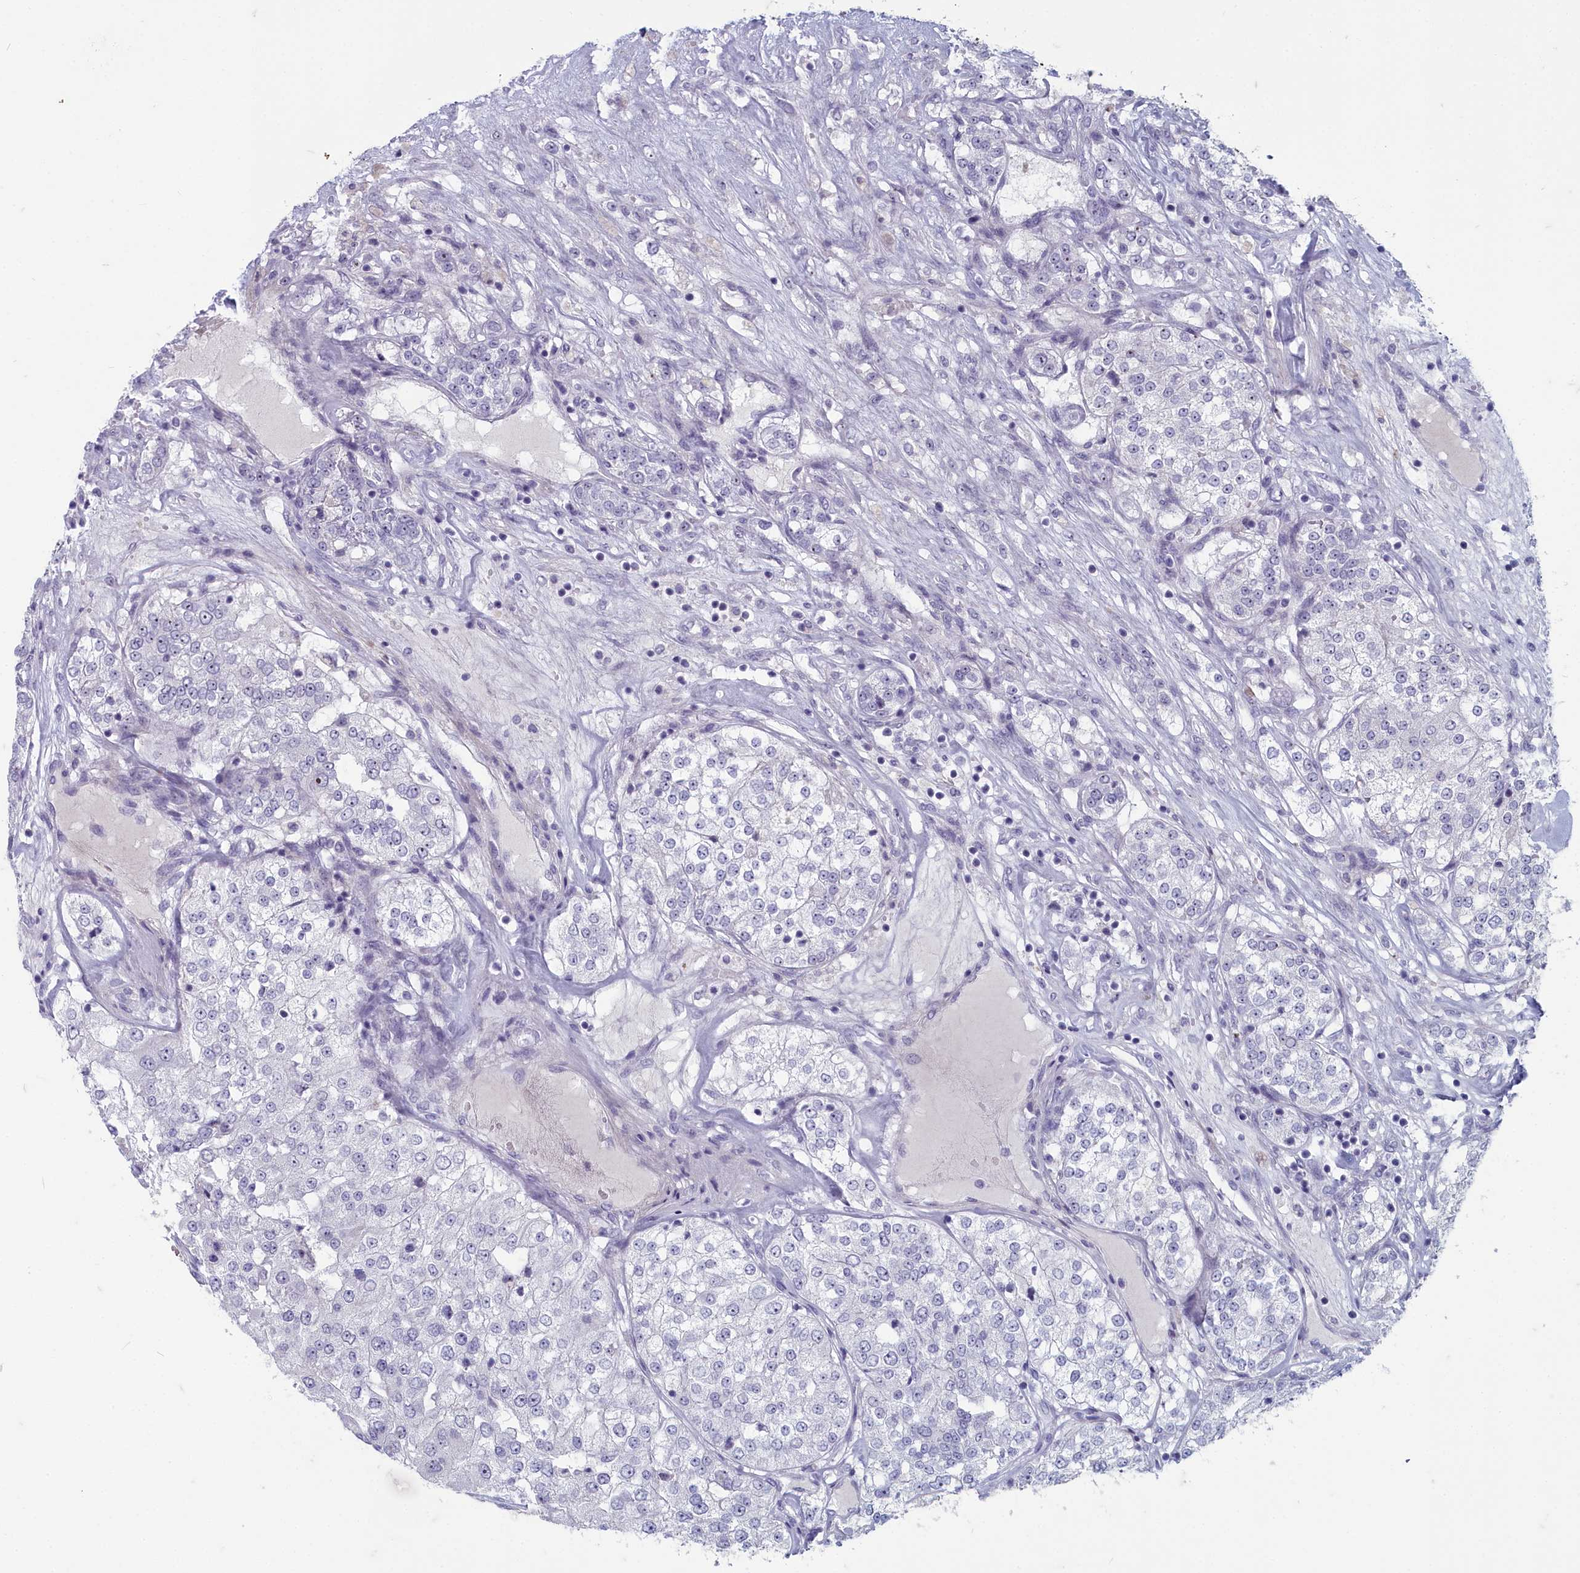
{"staining": {"intensity": "negative", "quantity": "none", "location": "none"}, "tissue": "renal cancer", "cell_type": "Tumor cells", "image_type": "cancer", "snomed": [{"axis": "morphology", "description": "Adenocarcinoma, NOS"}, {"axis": "topography", "description": "Kidney"}], "caption": "Immunohistochemical staining of renal cancer reveals no significant expression in tumor cells. (DAB (3,3'-diaminobenzidine) immunohistochemistry, high magnification).", "gene": "INSYN2A", "patient": {"sex": "female", "age": 63}}